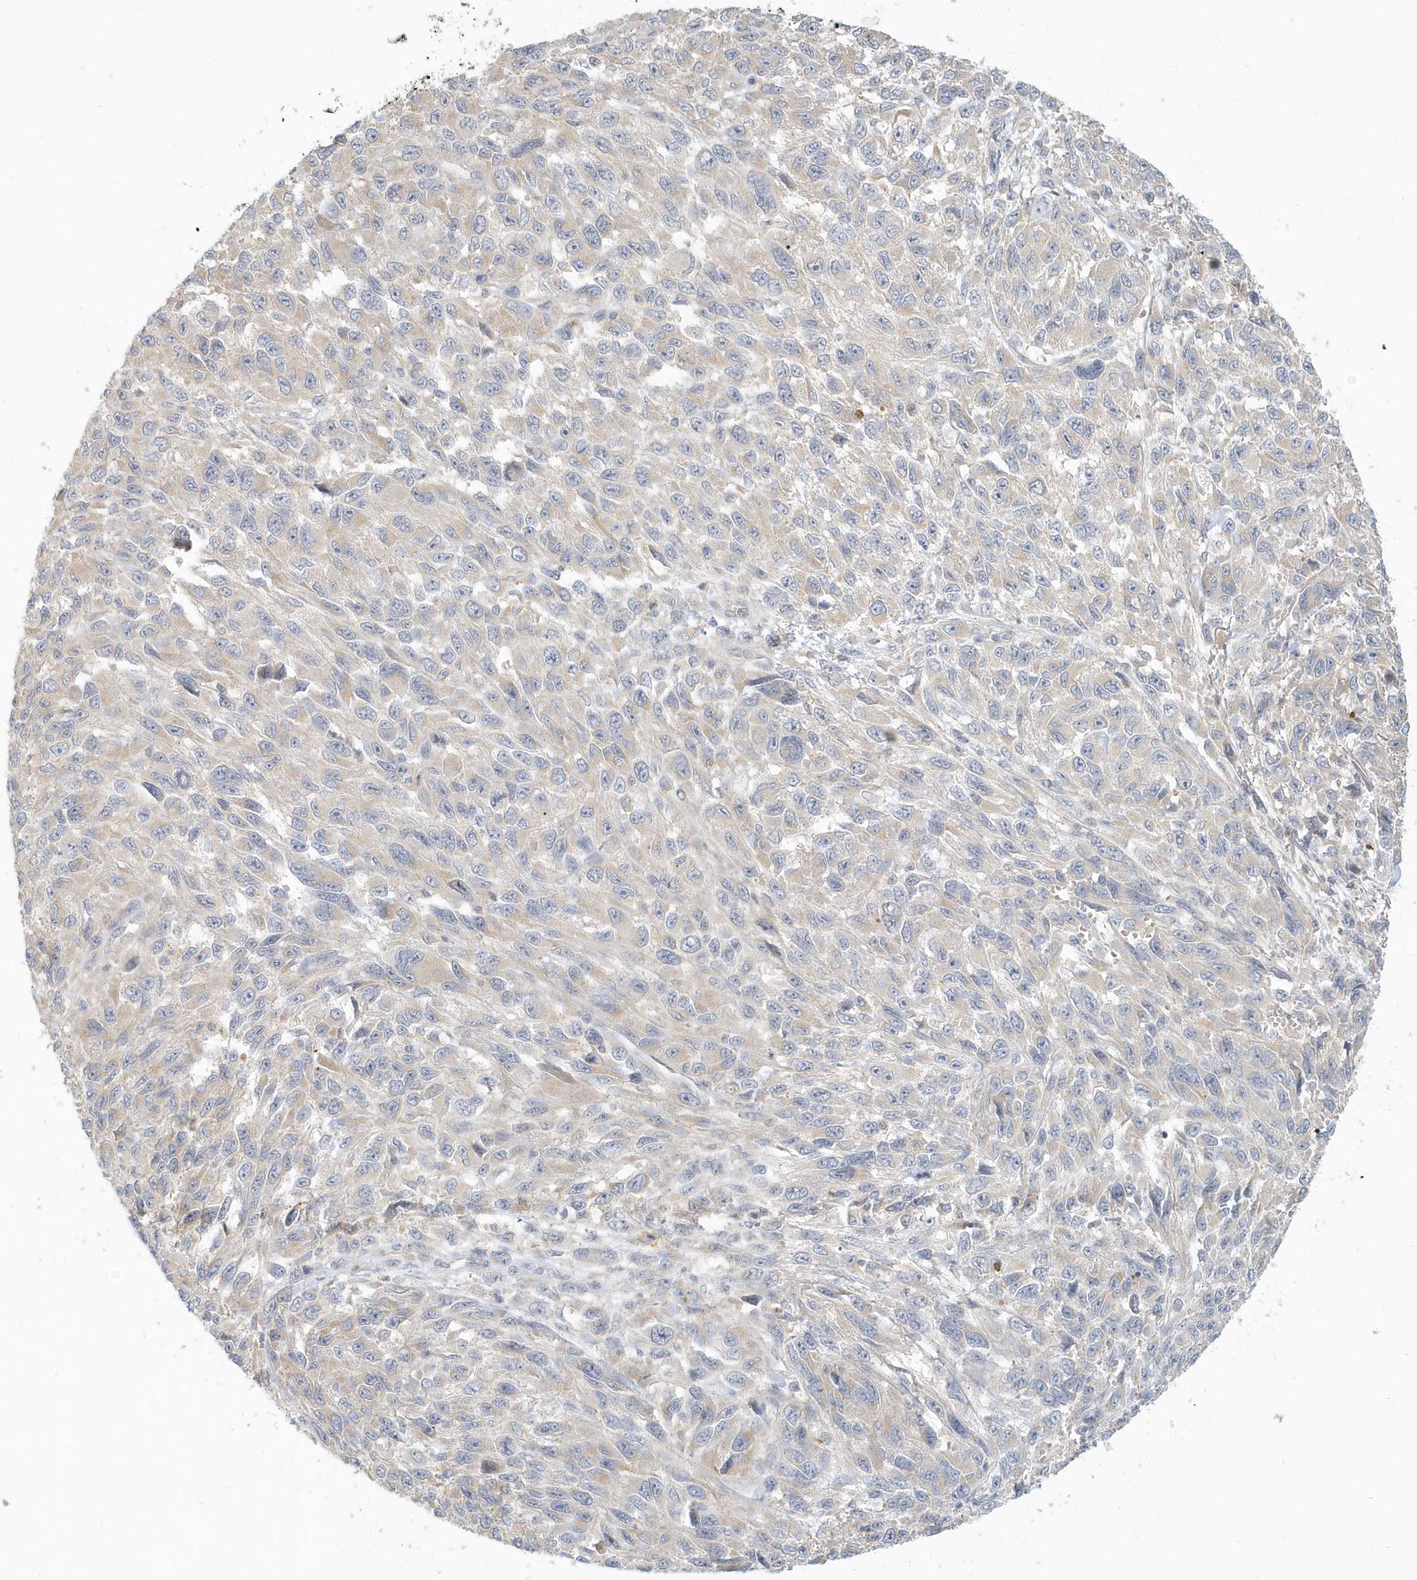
{"staining": {"intensity": "negative", "quantity": "none", "location": "none"}, "tissue": "melanoma", "cell_type": "Tumor cells", "image_type": "cancer", "snomed": [{"axis": "morphology", "description": "Malignant melanoma, NOS"}, {"axis": "topography", "description": "Skin"}], "caption": "Immunohistochemical staining of malignant melanoma shows no significant positivity in tumor cells.", "gene": "NAPB", "patient": {"sex": "female", "age": 96}}